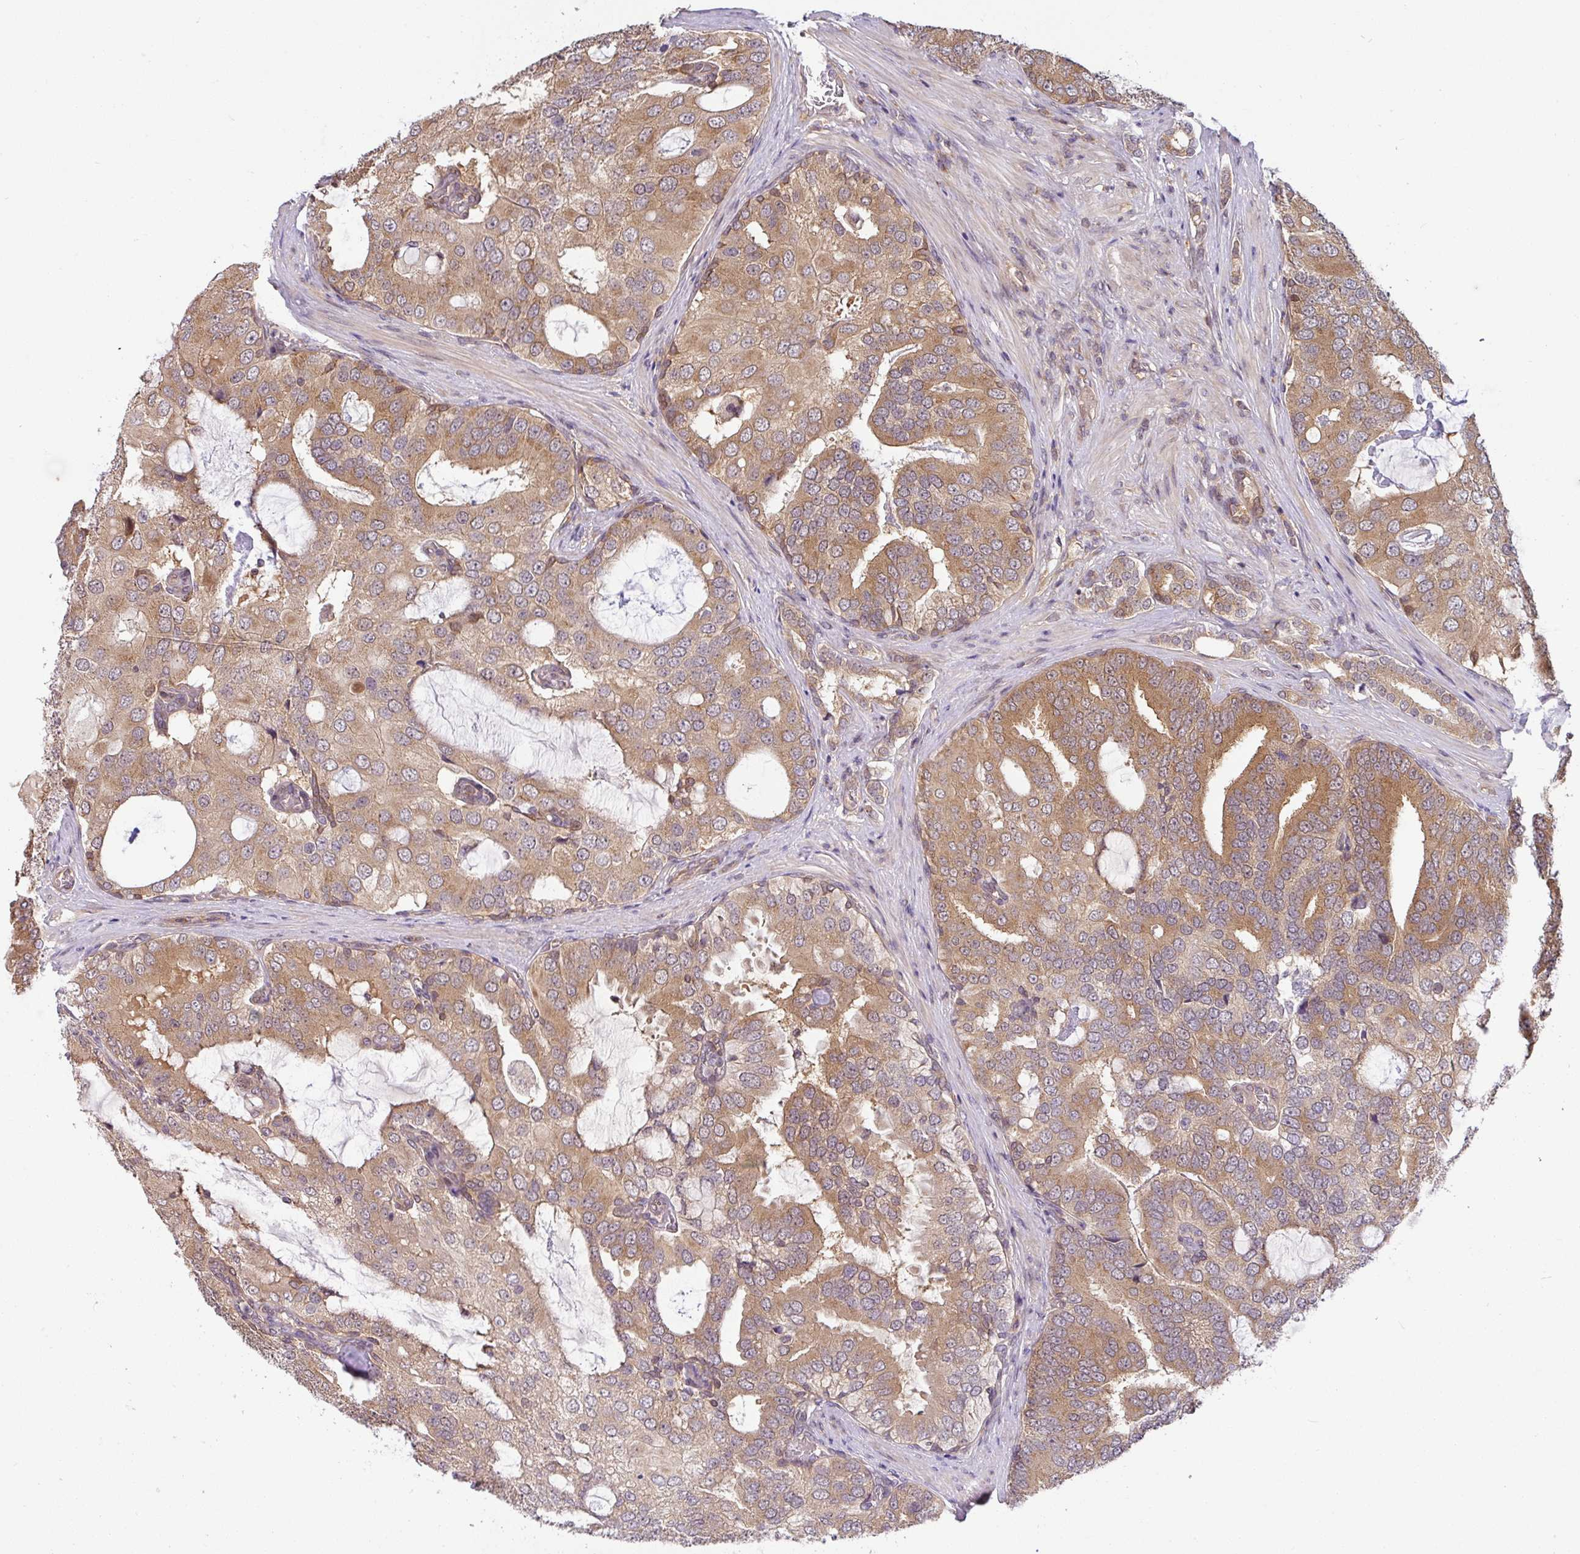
{"staining": {"intensity": "moderate", "quantity": ">75%", "location": "cytoplasmic/membranous"}, "tissue": "prostate cancer", "cell_type": "Tumor cells", "image_type": "cancer", "snomed": [{"axis": "morphology", "description": "Adenocarcinoma, High grade"}, {"axis": "topography", "description": "Prostate"}], "caption": "DAB (3,3'-diaminobenzidine) immunohistochemical staining of human prostate cancer demonstrates moderate cytoplasmic/membranous protein positivity in approximately >75% of tumor cells.", "gene": "SHB", "patient": {"sex": "male", "age": 55}}